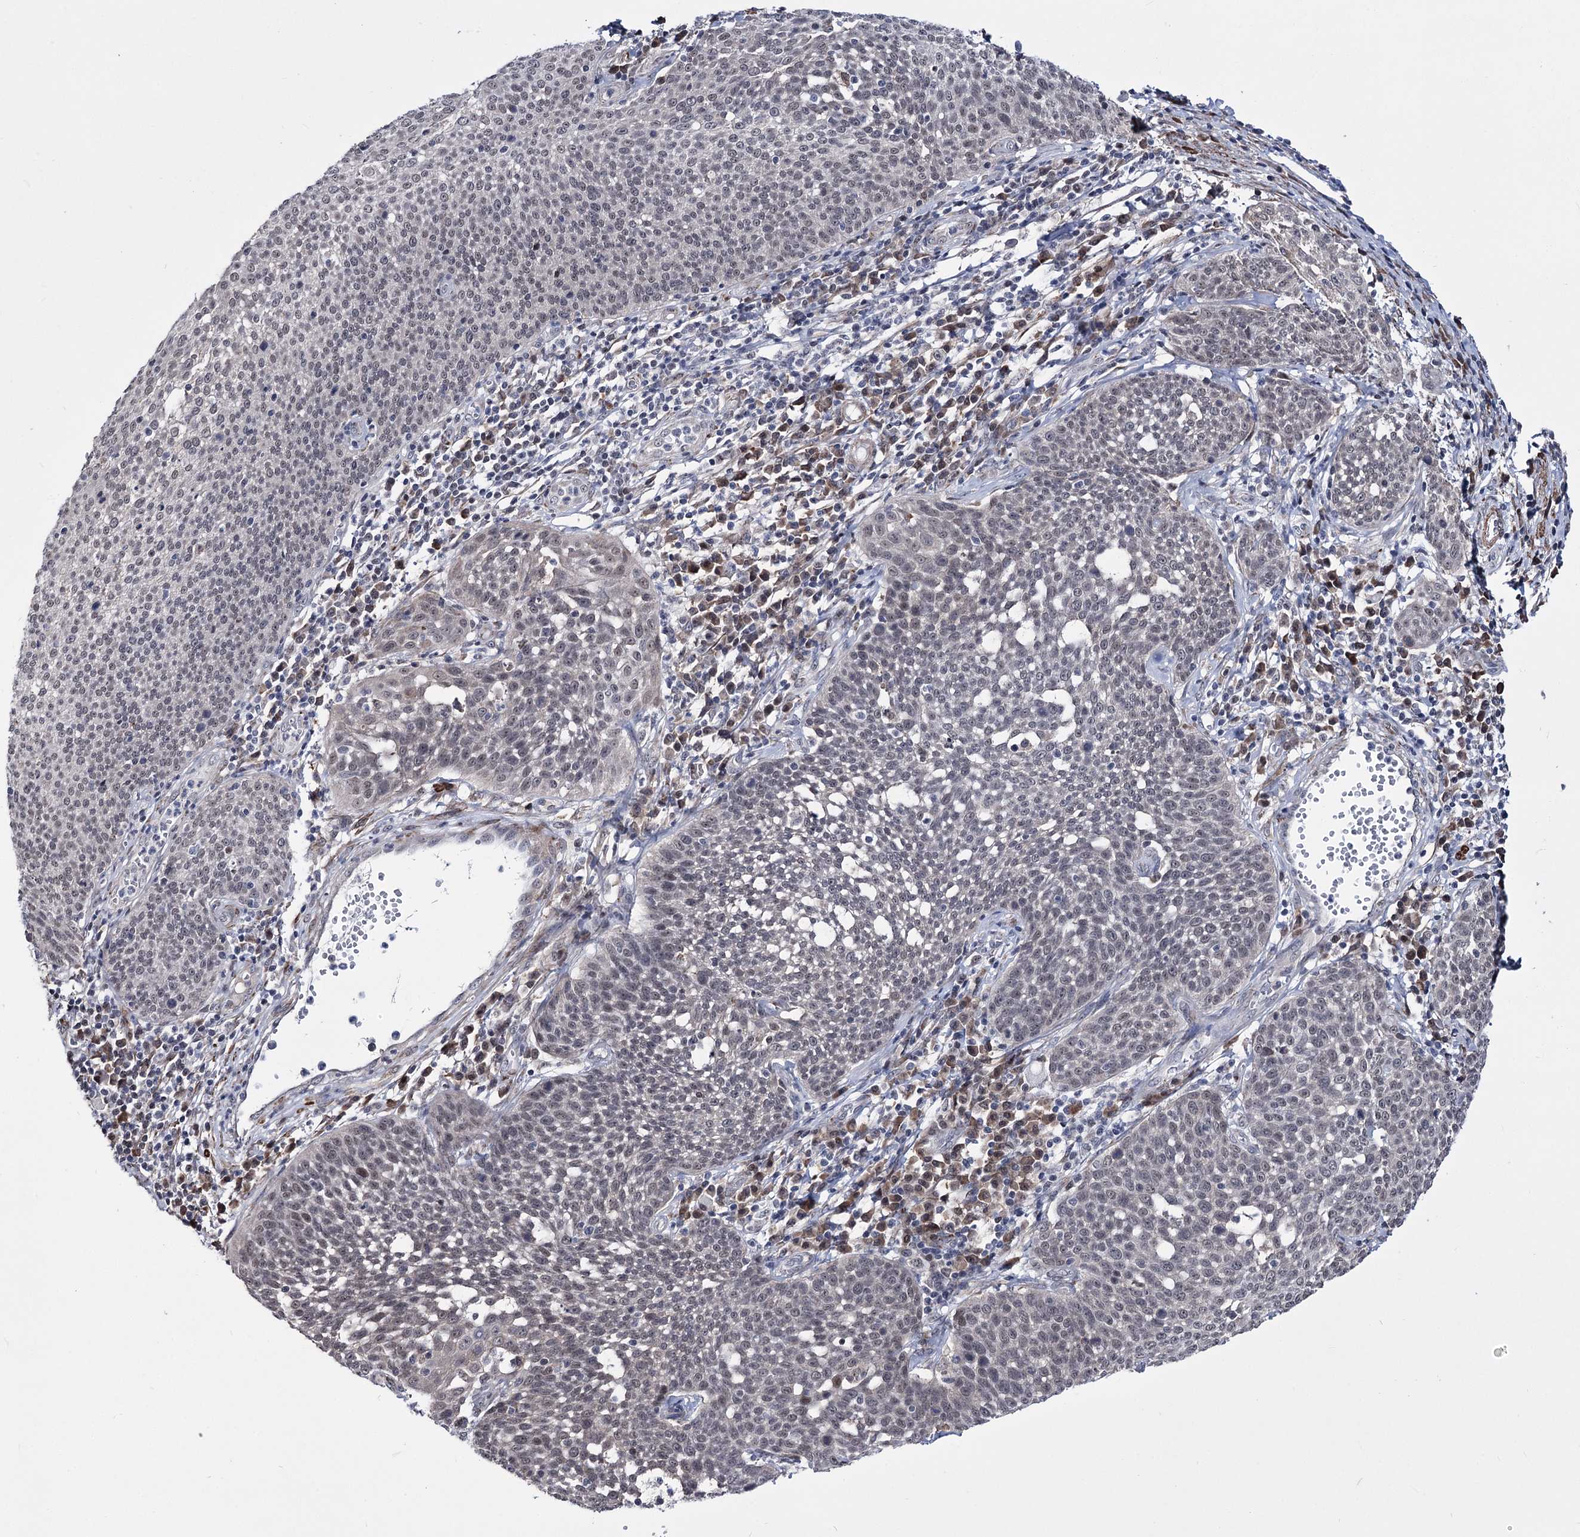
{"staining": {"intensity": "weak", "quantity": "<25%", "location": "nuclear"}, "tissue": "cervical cancer", "cell_type": "Tumor cells", "image_type": "cancer", "snomed": [{"axis": "morphology", "description": "Squamous cell carcinoma, NOS"}, {"axis": "topography", "description": "Cervix"}], "caption": "Tumor cells are negative for protein expression in human cervical cancer (squamous cell carcinoma).", "gene": "PPRC1", "patient": {"sex": "female", "age": 34}}